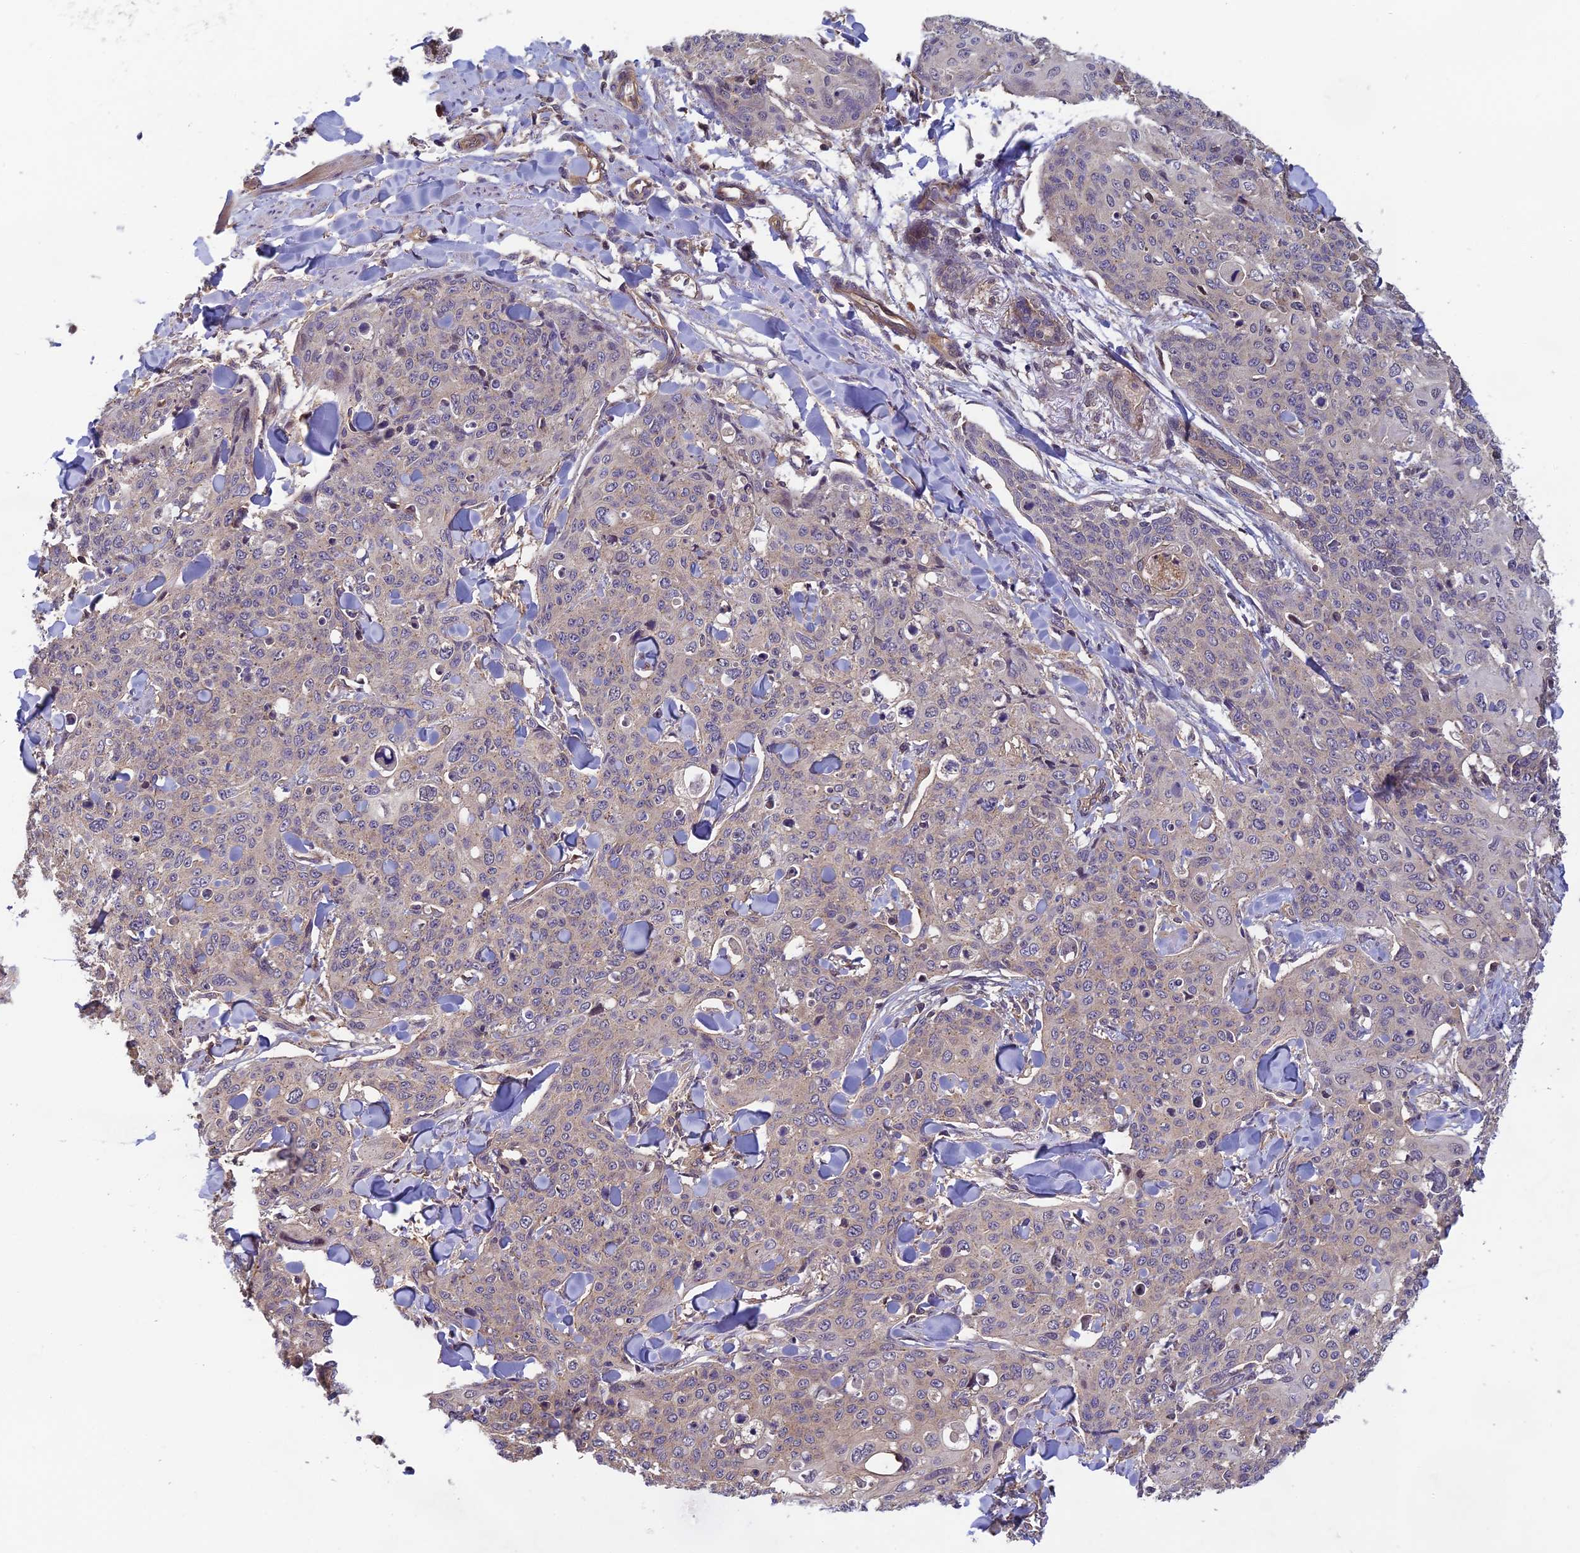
{"staining": {"intensity": "negative", "quantity": "none", "location": "none"}, "tissue": "skin cancer", "cell_type": "Tumor cells", "image_type": "cancer", "snomed": [{"axis": "morphology", "description": "Squamous cell carcinoma, NOS"}, {"axis": "topography", "description": "Skin"}, {"axis": "topography", "description": "Vulva"}], "caption": "Skin squamous cell carcinoma was stained to show a protein in brown. There is no significant expression in tumor cells. (Brightfield microscopy of DAB (3,3'-diaminobenzidine) immunohistochemistry at high magnification).", "gene": "PIKFYVE", "patient": {"sex": "female", "age": 85}}